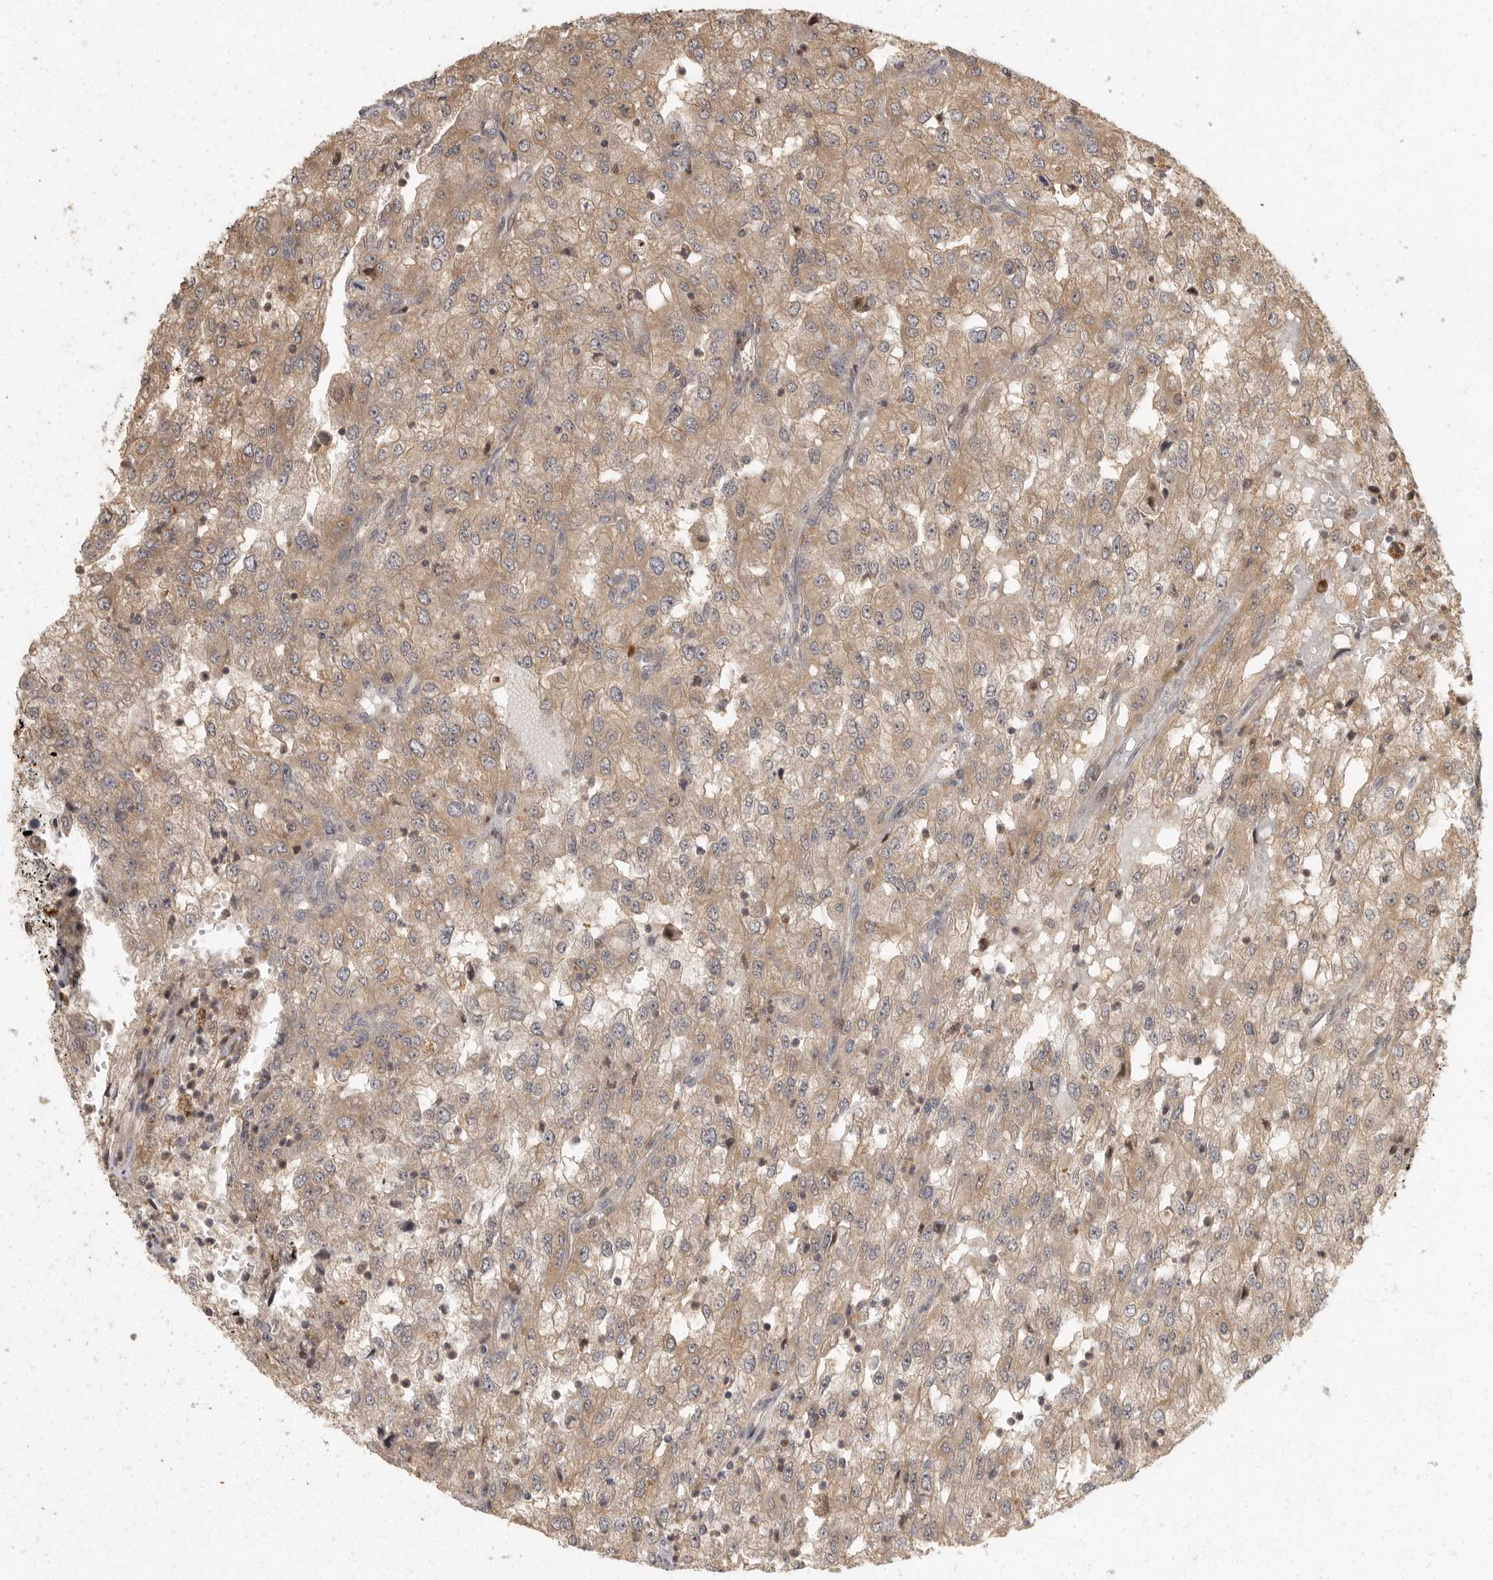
{"staining": {"intensity": "weak", "quantity": ">75%", "location": "cytoplasmic/membranous"}, "tissue": "renal cancer", "cell_type": "Tumor cells", "image_type": "cancer", "snomed": [{"axis": "morphology", "description": "Adenocarcinoma, NOS"}, {"axis": "topography", "description": "Kidney"}], "caption": "Immunohistochemical staining of renal cancer (adenocarcinoma) reveals low levels of weak cytoplasmic/membranous expression in approximately >75% of tumor cells. (brown staining indicates protein expression, while blue staining denotes nuclei).", "gene": "SWT1", "patient": {"sex": "female", "age": 54}}